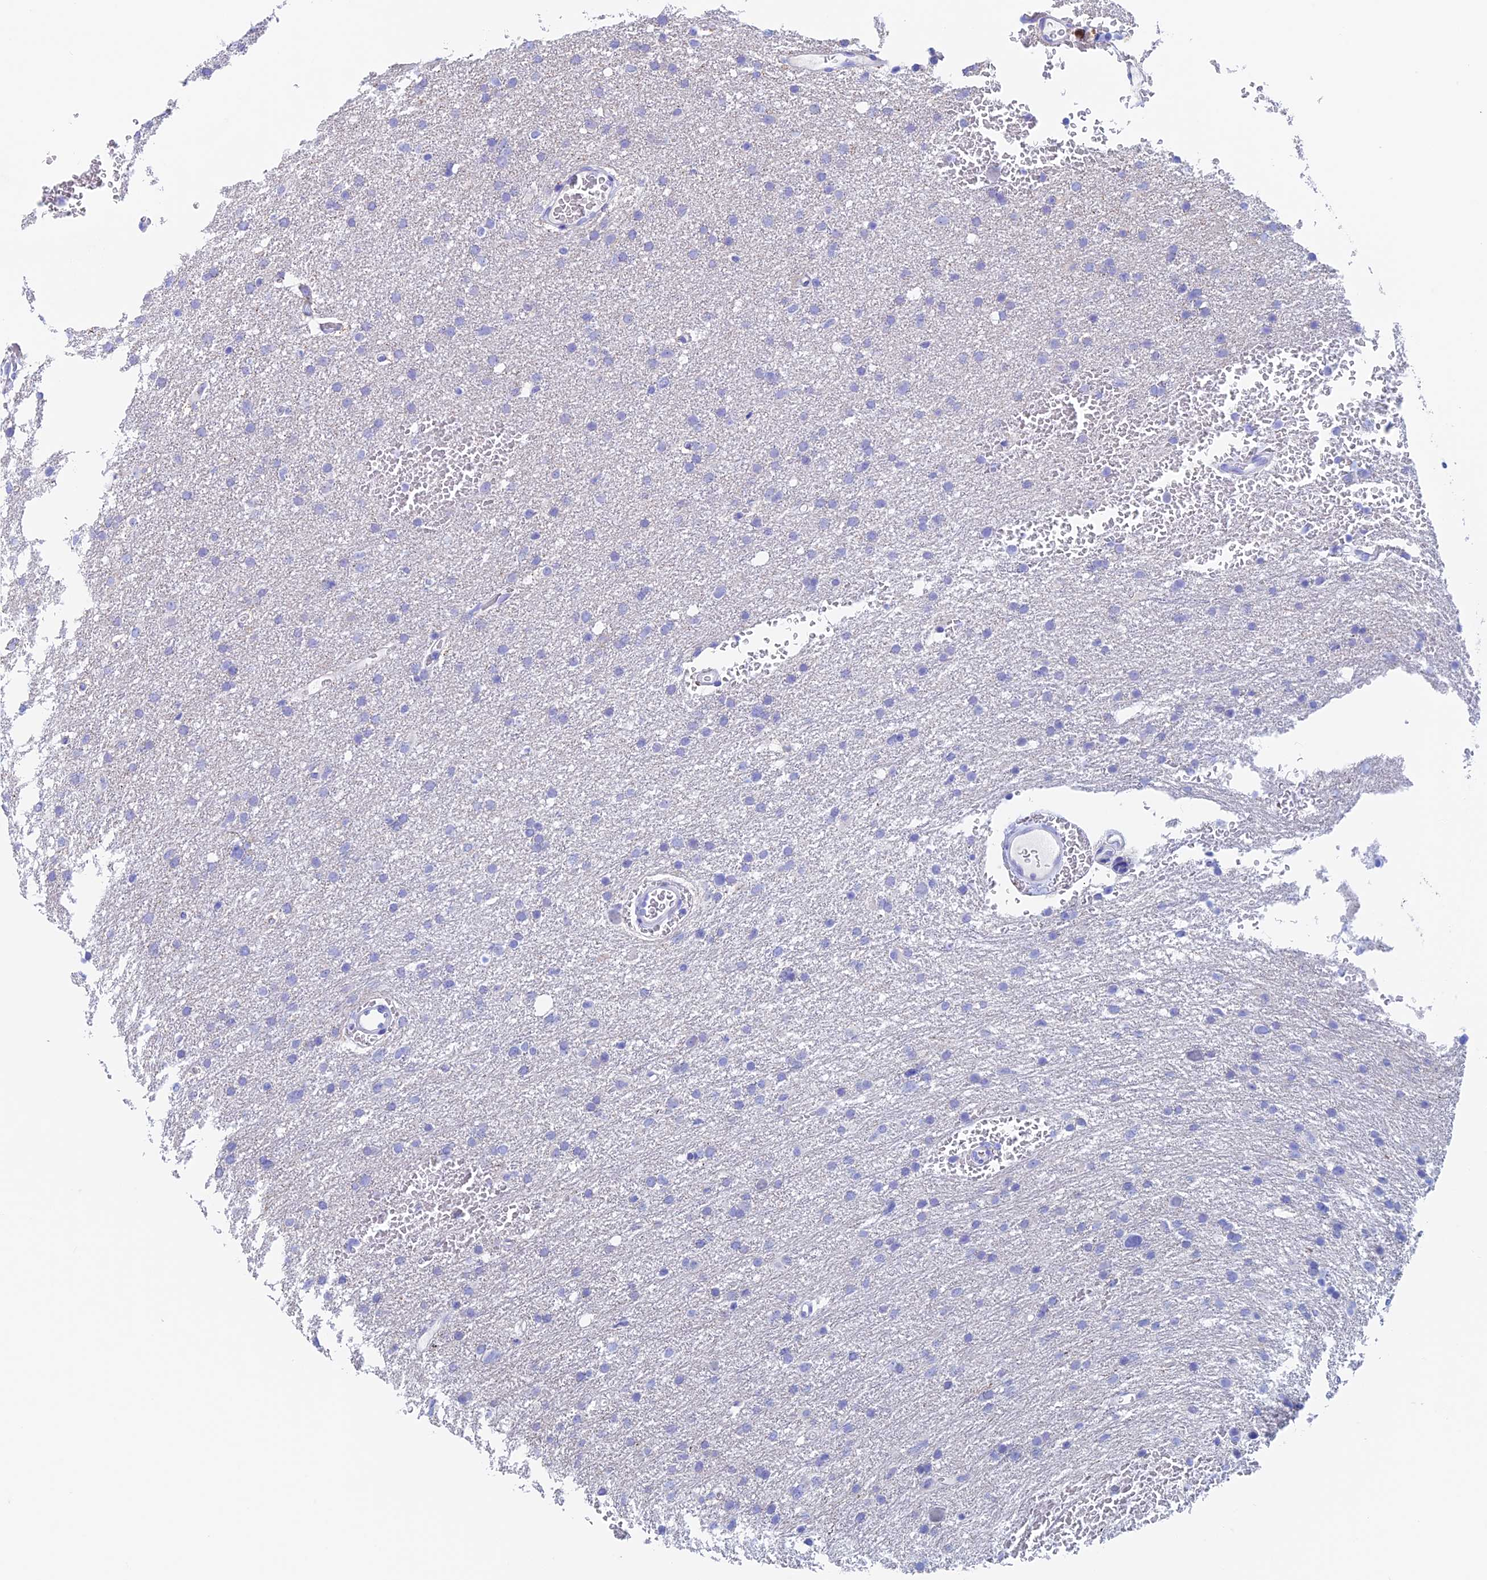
{"staining": {"intensity": "negative", "quantity": "none", "location": "none"}, "tissue": "glioma", "cell_type": "Tumor cells", "image_type": "cancer", "snomed": [{"axis": "morphology", "description": "Glioma, malignant, High grade"}, {"axis": "topography", "description": "Cerebral cortex"}], "caption": "Immunohistochemical staining of high-grade glioma (malignant) demonstrates no significant staining in tumor cells.", "gene": "PSMC3IP", "patient": {"sex": "female", "age": 36}}